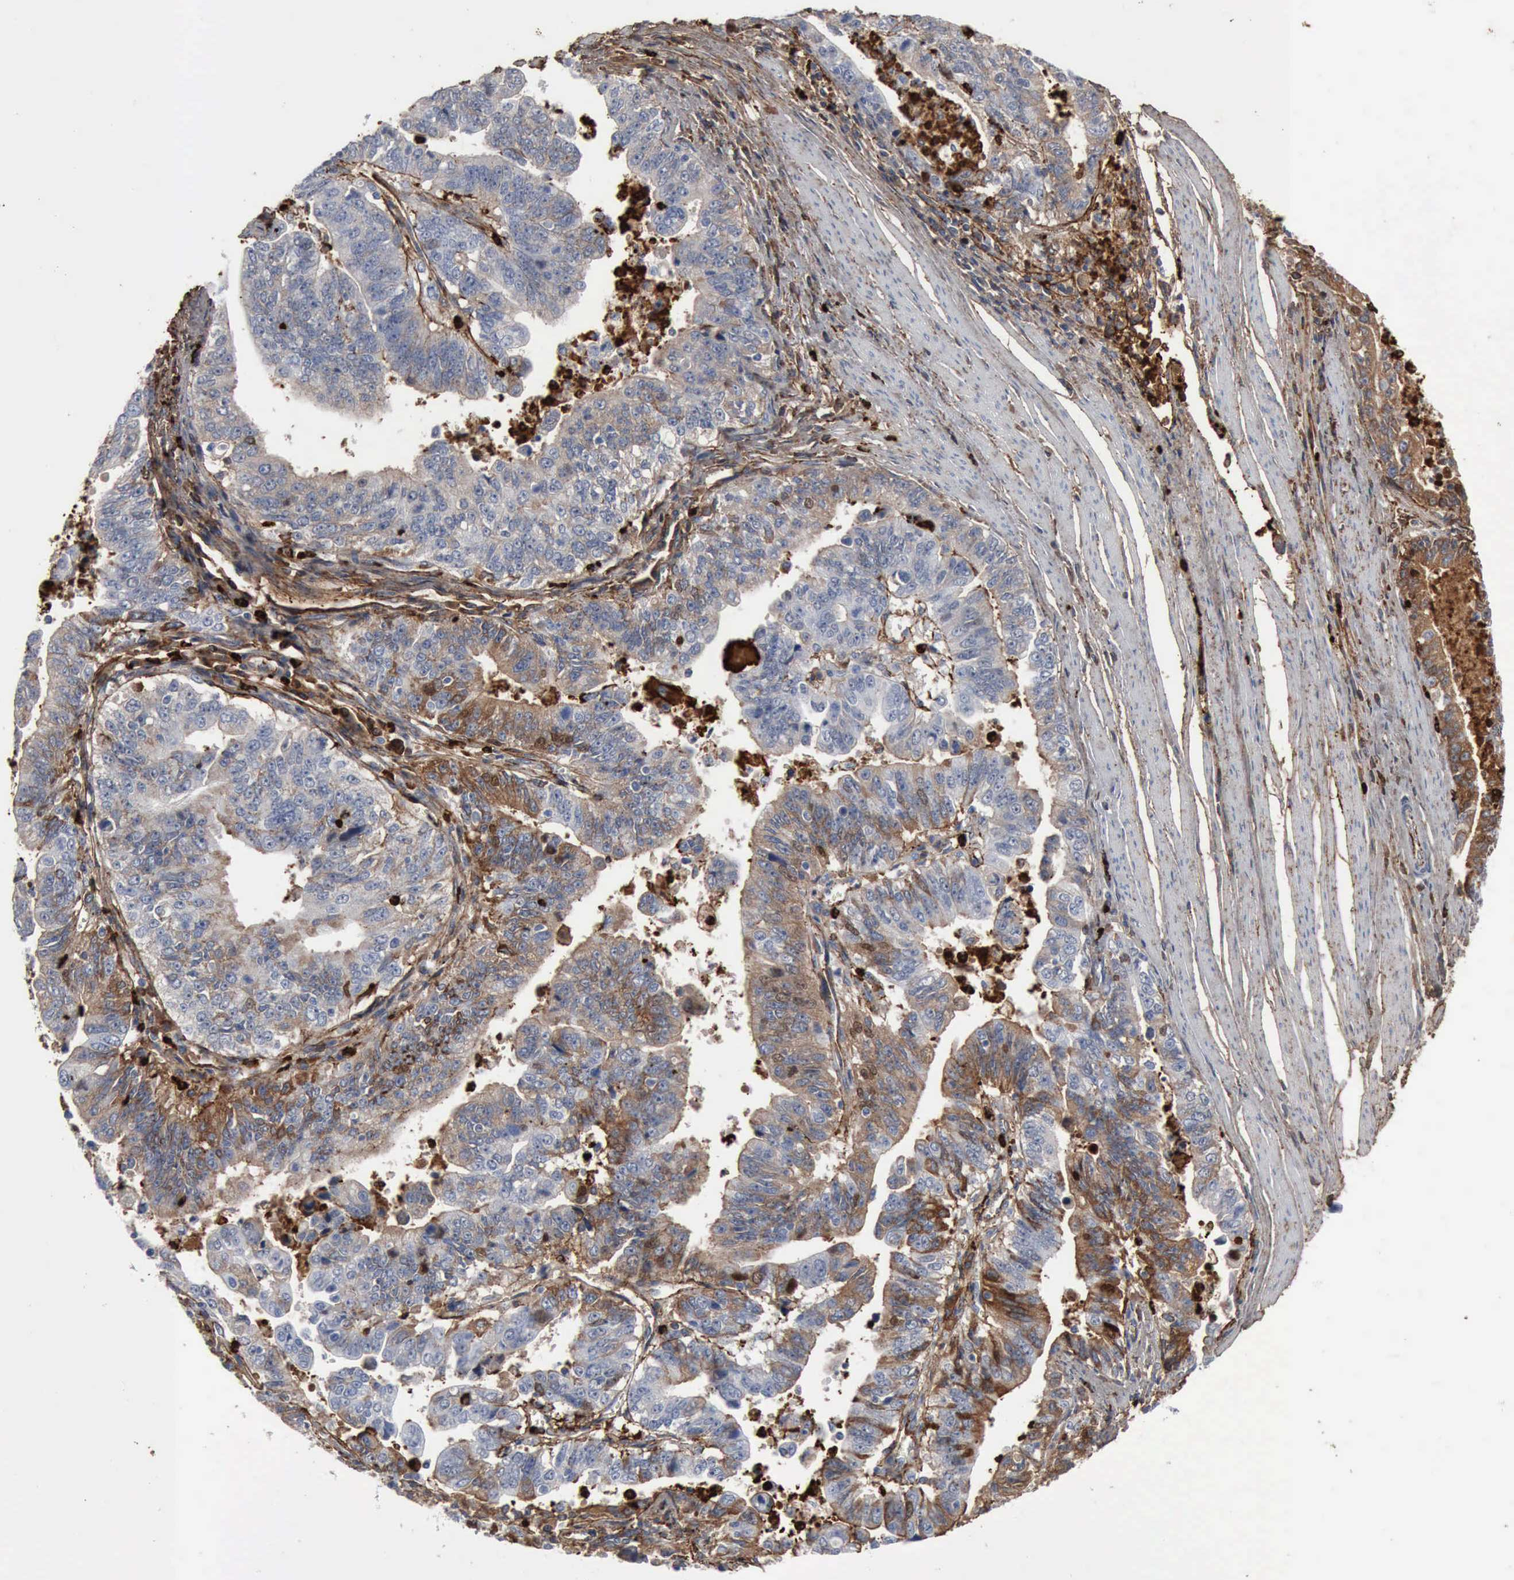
{"staining": {"intensity": "moderate", "quantity": "25%-75%", "location": "cytoplasmic/membranous"}, "tissue": "stomach cancer", "cell_type": "Tumor cells", "image_type": "cancer", "snomed": [{"axis": "morphology", "description": "Adenocarcinoma, NOS"}, {"axis": "topography", "description": "Stomach, upper"}], "caption": "Protein staining by IHC displays moderate cytoplasmic/membranous staining in approximately 25%-75% of tumor cells in adenocarcinoma (stomach).", "gene": "FN1", "patient": {"sex": "female", "age": 50}}